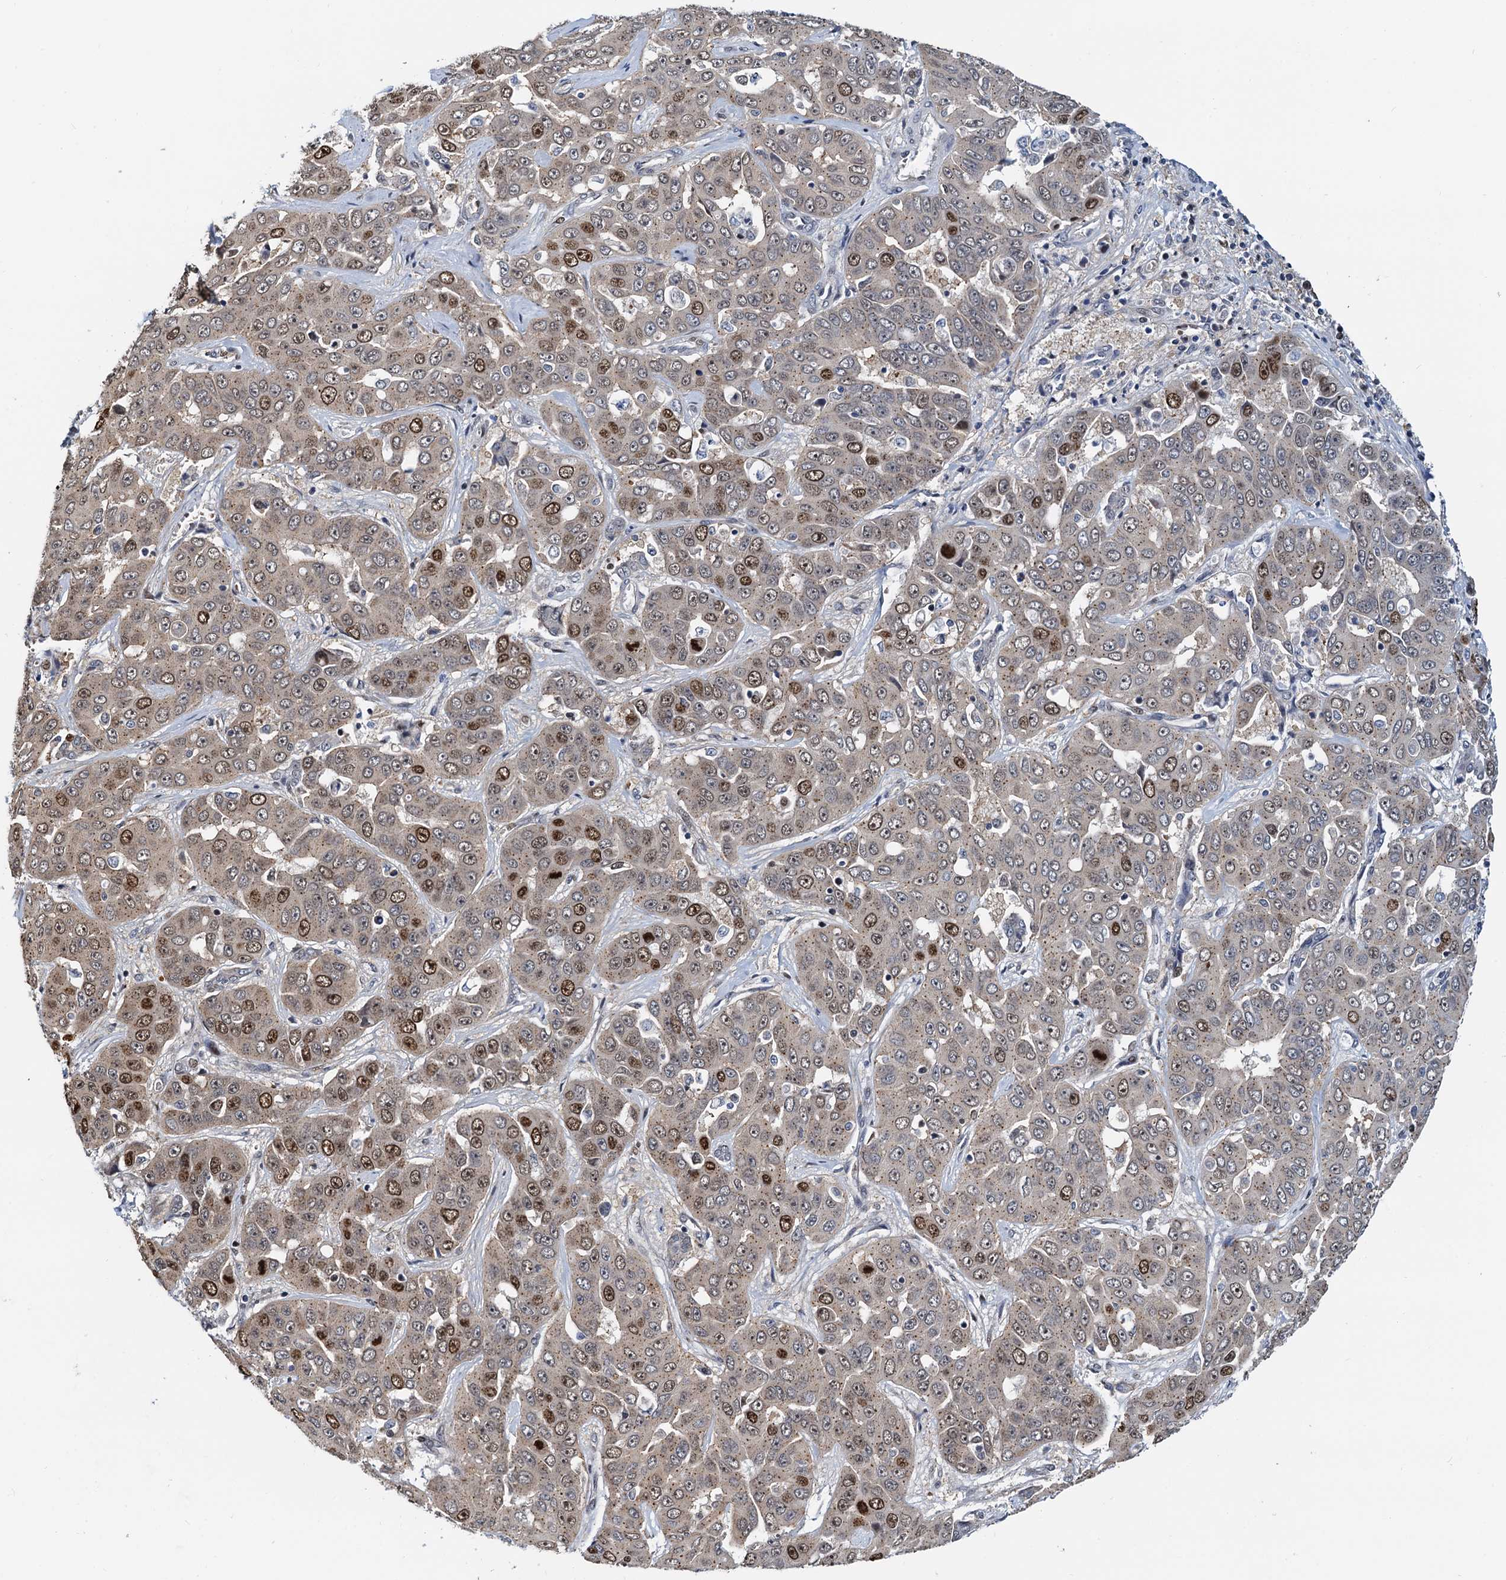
{"staining": {"intensity": "strong", "quantity": "<25%", "location": "nuclear"}, "tissue": "liver cancer", "cell_type": "Tumor cells", "image_type": "cancer", "snomed": [{"axis": "morphology", "description": "Cholangiocarcinoma"}, {"axis": "topography", "description": "Liver"}], "caption": "Strong nuclear protein expression is present in about <25% of tumor cells in liver cancer.", "gene": "PTGES3", "patient": {"sex": "female", "age": 52}}